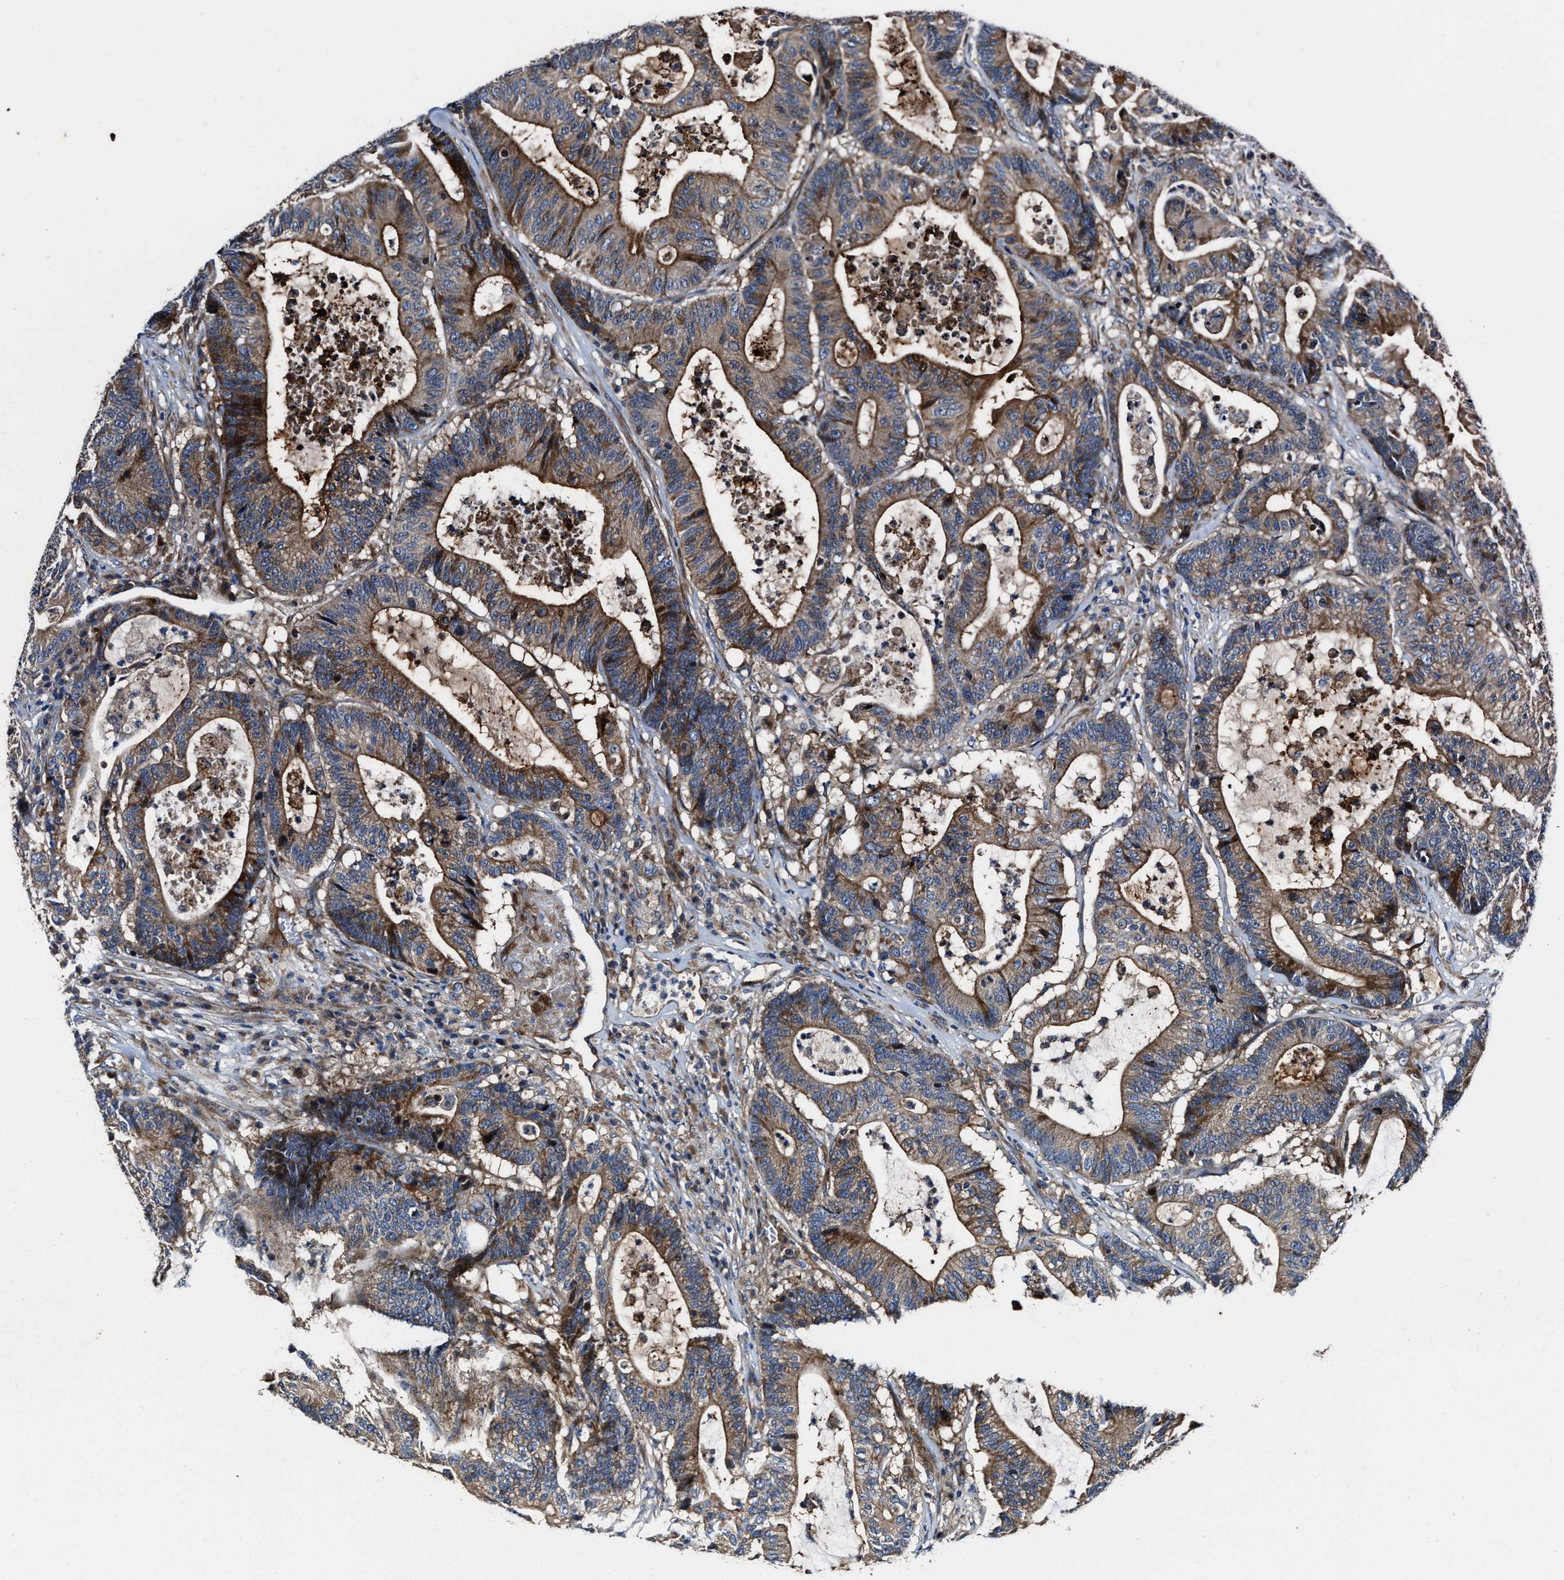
{"staining": {"intensity": "moderate", "quantity": ">75%", "location": "cytoplasmic/membranous"}, "tissue": "colorectal cancer", "cell_type": "Tumor cells", "image_type": "cancer", "snomed": [{"axis": "morphology", "description": "Adenocarcinoma, NOS"}, {"axis": "topography", "description": "Colon"}], "caption": "IHC (DAB) staining of adenocarcinoma (colorectal) shows moderate cytoplasmic/membranous protein expression in approximately >75% of tumor cells. (DAB = brown stain, brightfield microscopy at high magnification).", "gene": "PTAR1", "patient": {"sex": "female", "age": 84}}